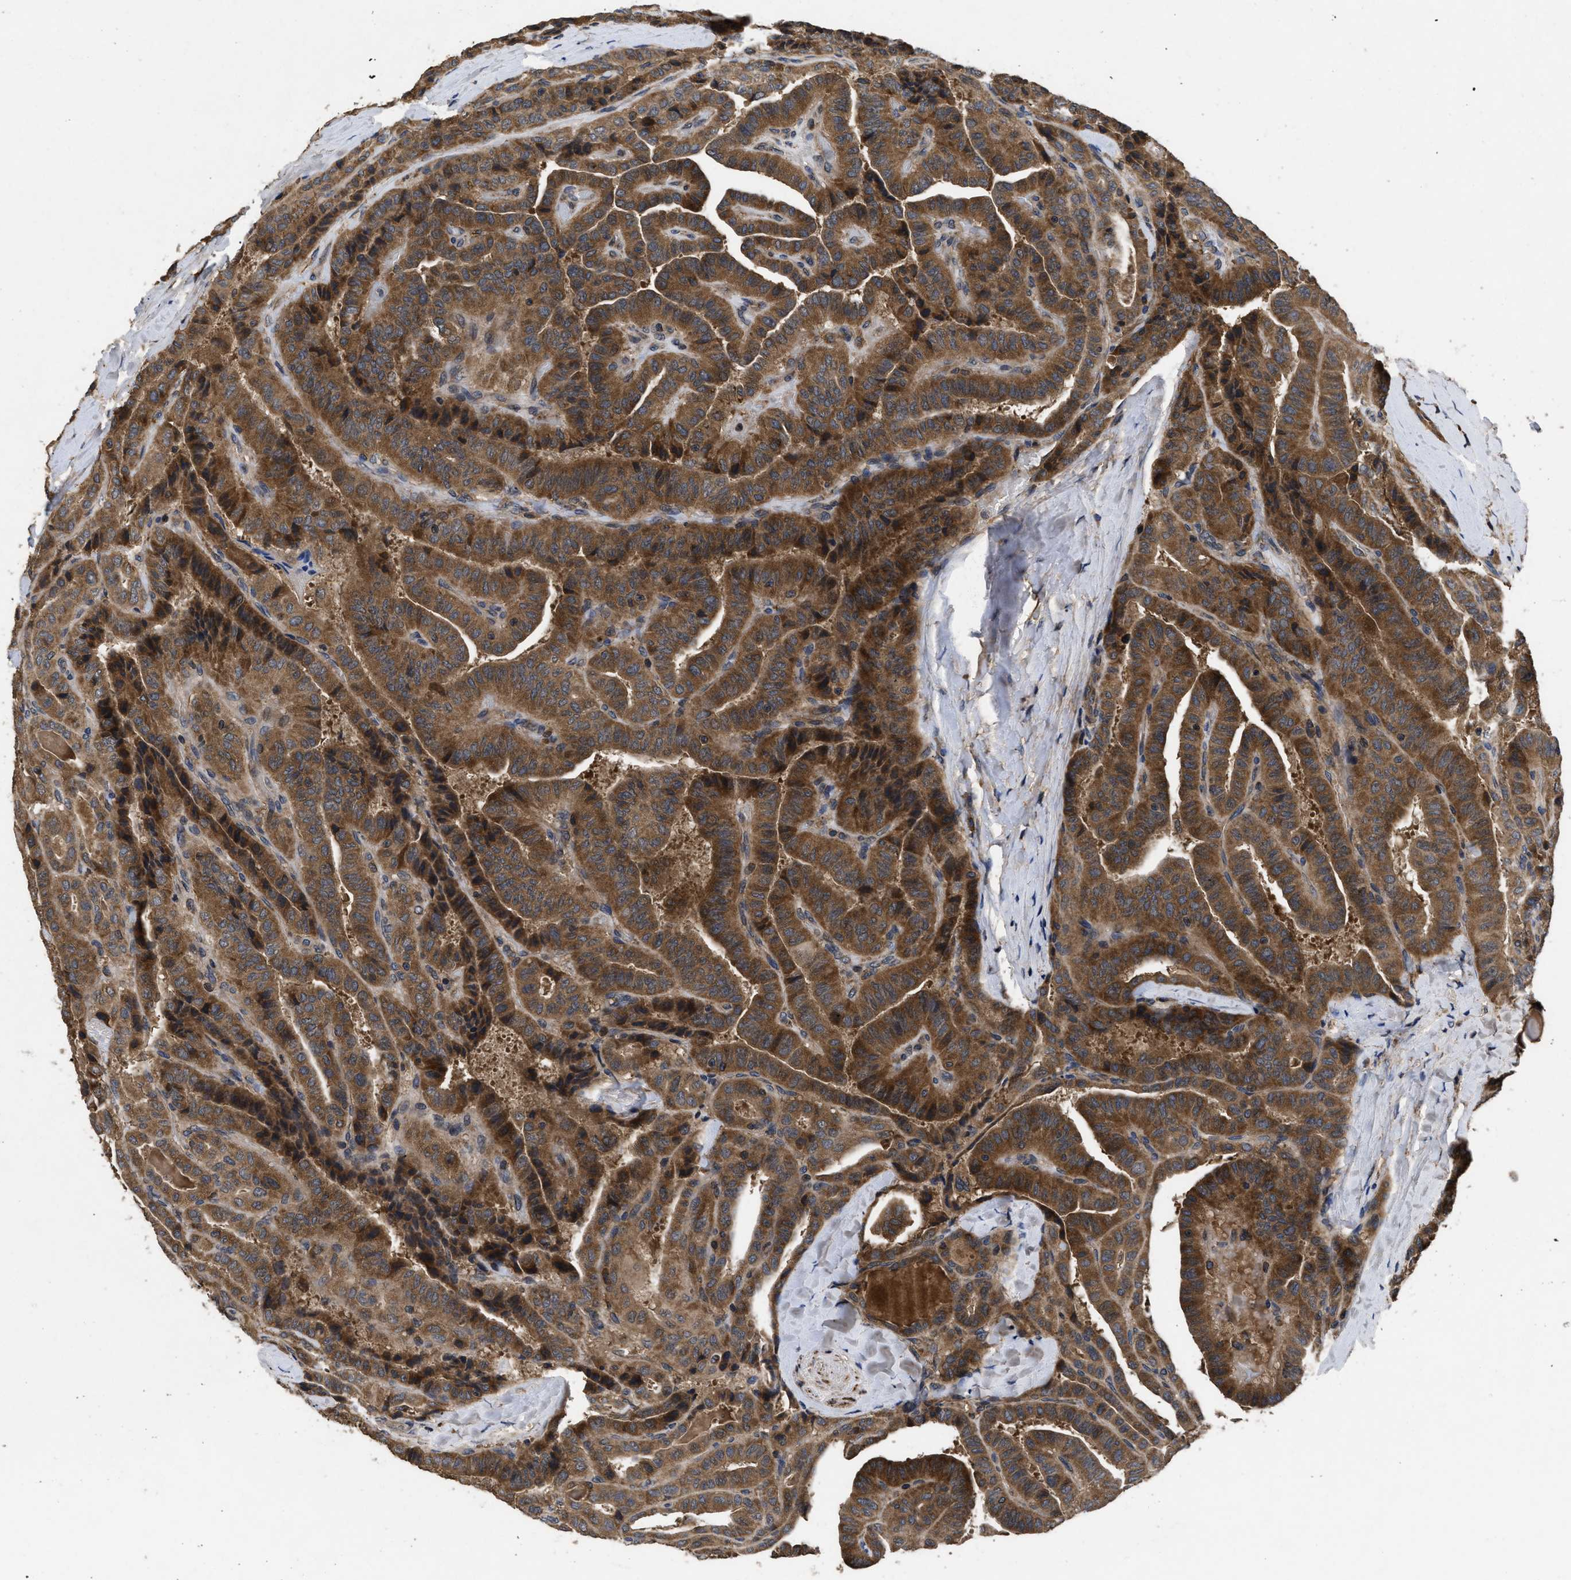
{"staining": {"intensity": "strong", "quantity": ">75%", "location": "cytoplasmic/membranous"}, "tissue": "thyroid cancer", "cell_type": "Tumor cells", "image_type": "cancer", "snomed": [{"axis": "morphology", "description": "Papillary adenocarcinoma, NOS"}, {"axis": "topography", "description": "Thyroid gland"}], "caption": "A photomicrograph of human thyroid cancer stained for a protein displays strong cytoplasmic/membranous brown staining in tumor cells. (DAB = brown stain, brightfield microscopy at high magnification).", "gene": "LRRC3", "patient": {"sex": "male", "age": 77}}